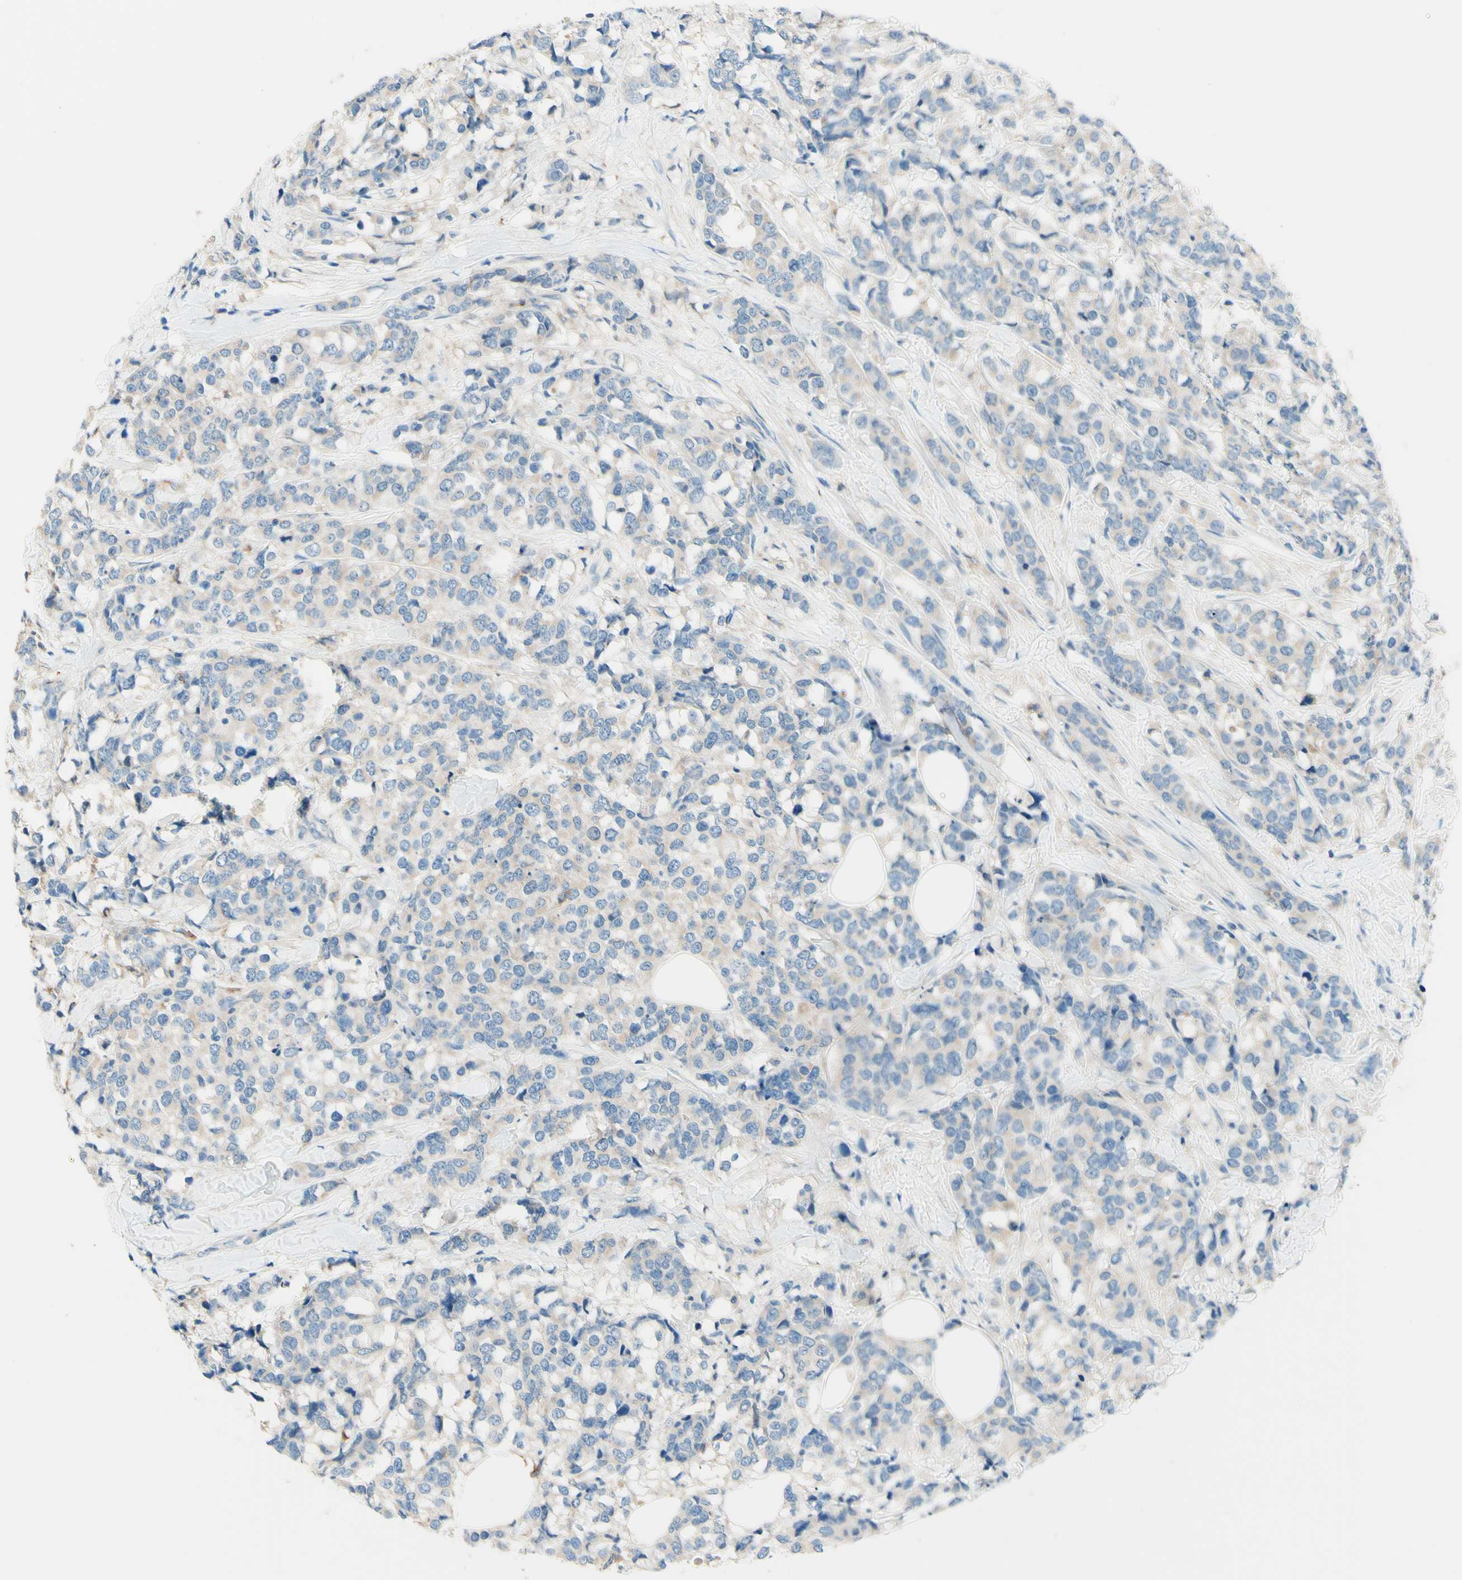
{"staining": {"intensity": "weak", "quantity": "25%-75%", "location": "cytoplasmic/membranous"}, "tissue": "breast cancer", "cell_type": "Tumor cells", "image_type": "cancer", "snomed": [{"axis": "morphology", "description": "Lobular carcinoma"}, {"axis": "topography", "description": "Breast"}], "caption": "Tumor cells exhibit low levels of weak cytoplasmic/membranous expression in about 25%-75% of cells in lobular carcinoma (breast).", "gene": "SIGLEC9", "patient": {"sex": "female", "age": 59}}